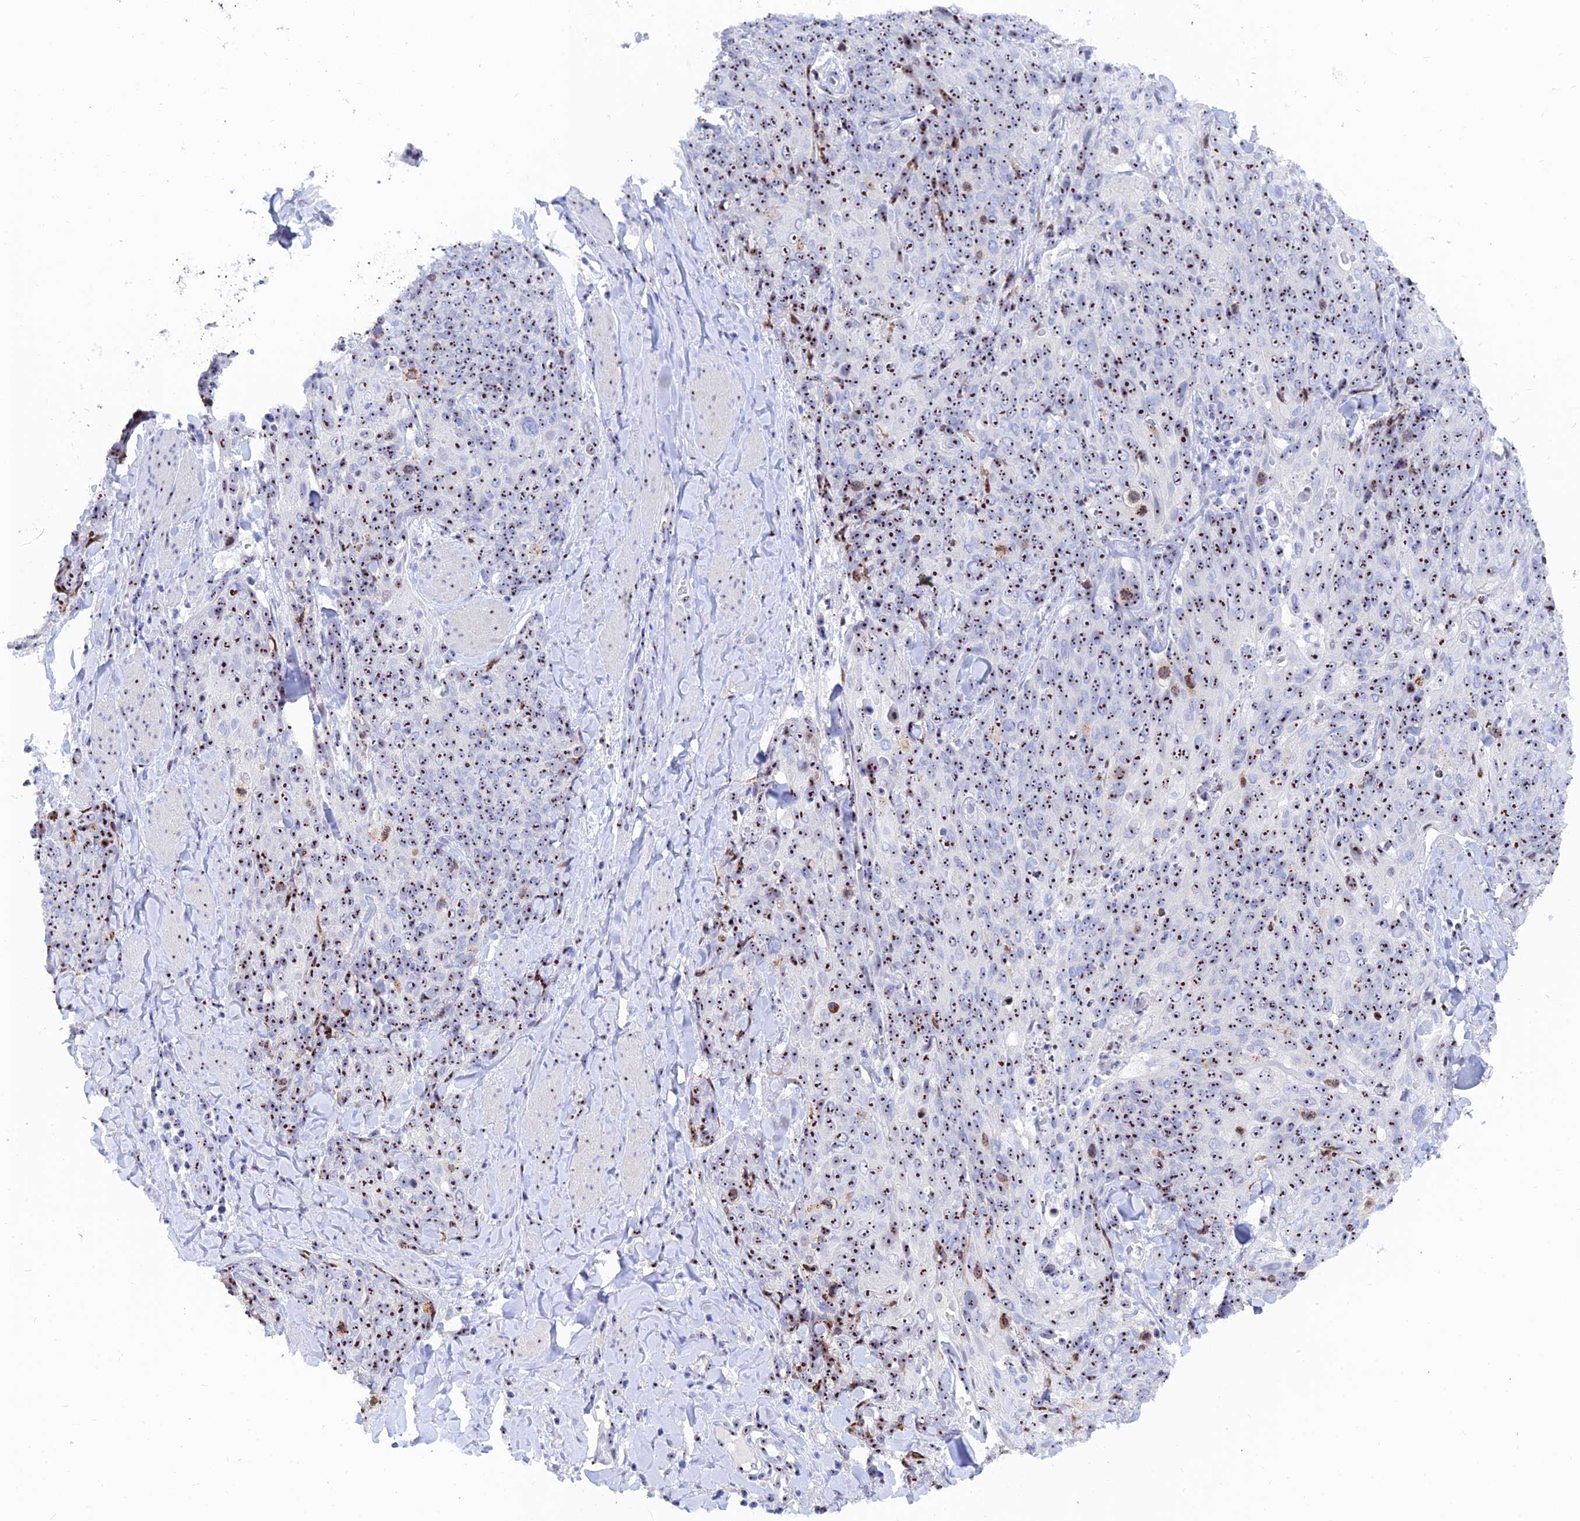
{"staining": {"intensity": "strong", "quantity": ">75%", "location": "nuclear"}, "tissue": "skin cancer", "cell_type": "Tumor cells", "image_type": "cancer", "snomed": [{"axis": "morphology", "description": "Squamous cell carcinoma, NOS"}, {"axis": "topography", "description": "Skin"}, {"axis": "topography", "description": "Vulva"}], "caption": "An immunohistochemistry (IHC) photomicrograph of neoplastic tissue is shown. Protein staining in brown shows strong nuclear positivity in squamous cell carcinoma (skin) within tumor cells.", "gene": "RSL1D1", "patient": {"sex": "female", "age": 85}}